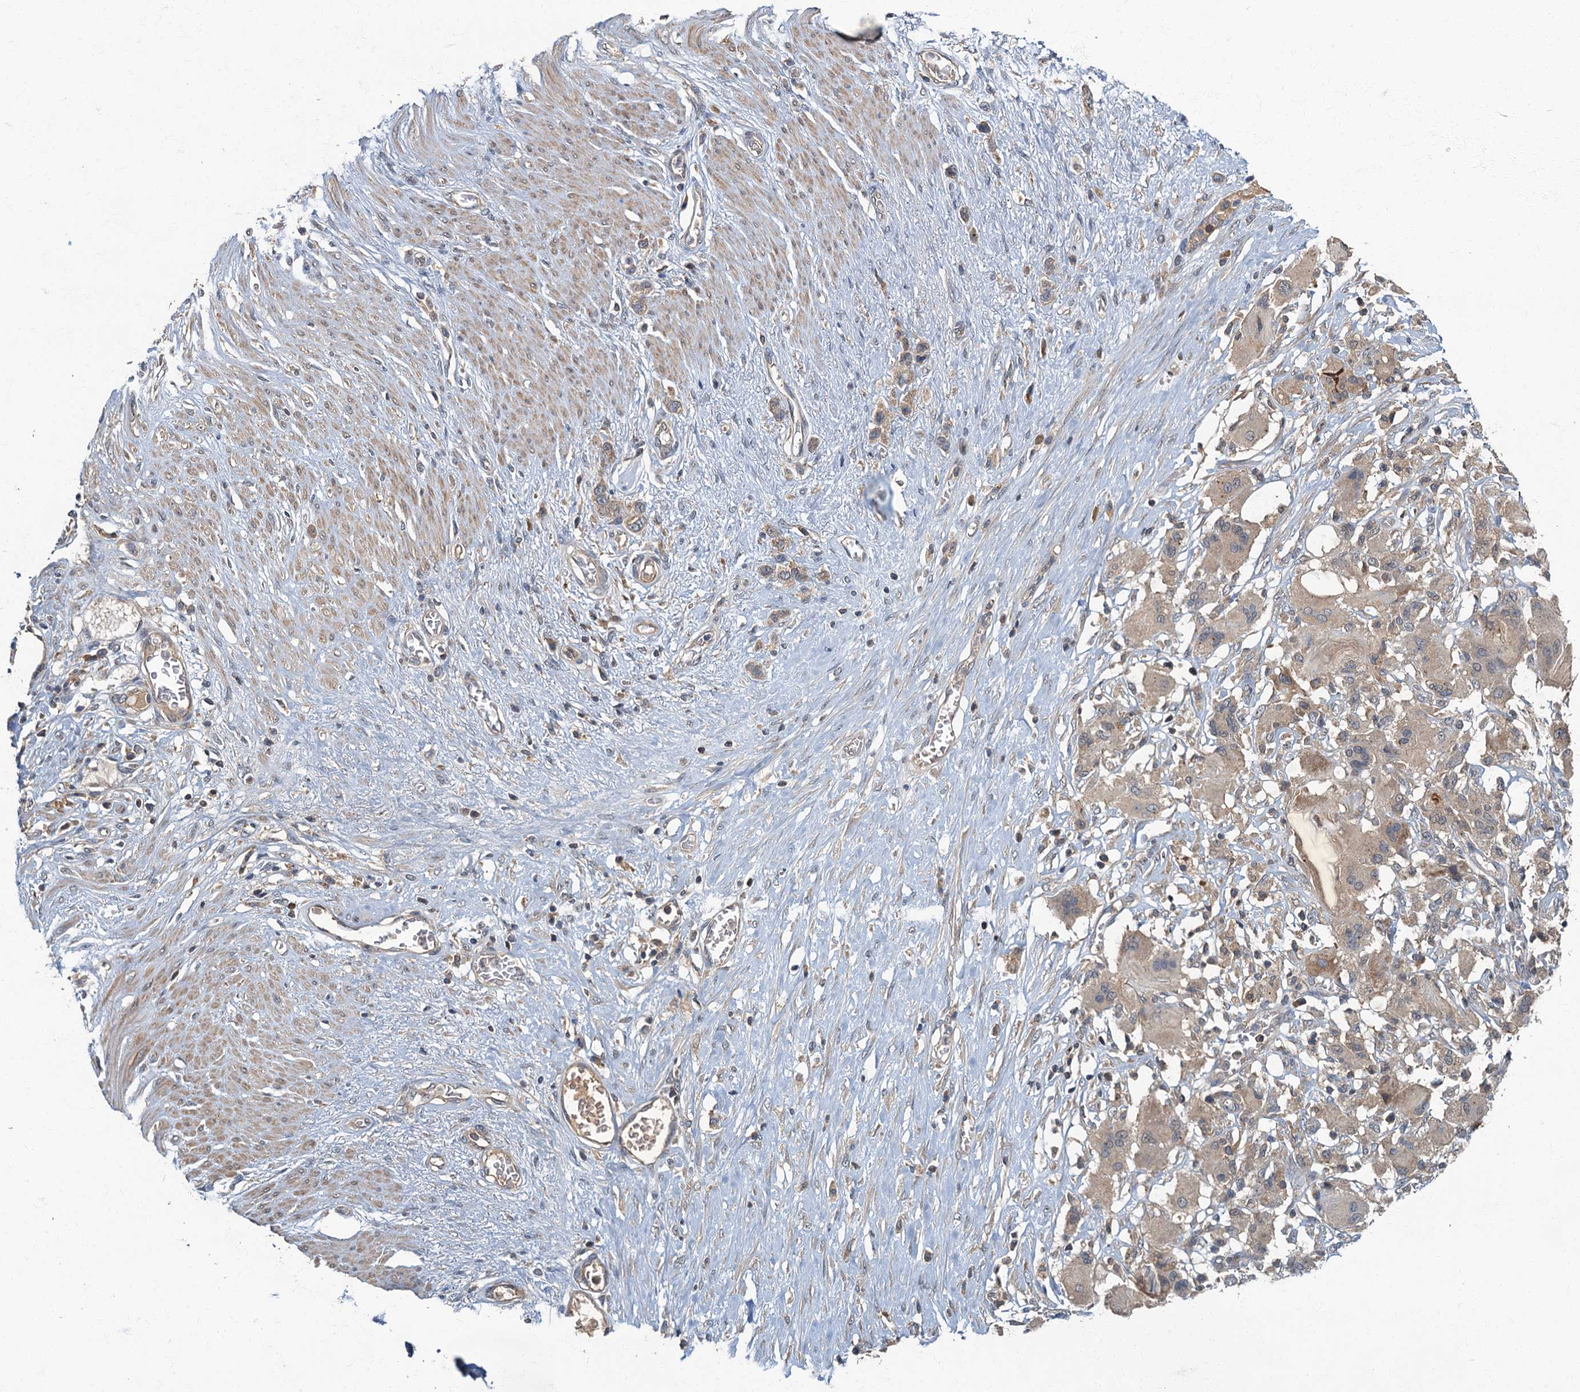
{"staining": {"intensity": "weak", "quantity": ">75%", "location": "cytoplasmic/membranous"}, "tissue": "stomach cancer", "cell_type": "Tumor cells", "image_type": "cancer", "snomed": [{"axis": "morphology", "description": "Adenocarcinoma, NOS"}, {"axis": "morphology", "description": "Adenocarcinoma, High grade"}, {"axis": "topography", "description": "Stomach, upper"}, {"axis": "topography", "description": "Stomach, lower"}], "caption": "This micrograph reveals stomach cancer stained with immunohistochemistry to label a protein in brown. The cytoplasmic/membranous of tumor cells show weak positivity for the protein. Nuclei are counter-stained blue.", "gene": "WDCP", "patient": {"sex": "female", "age": 65}}